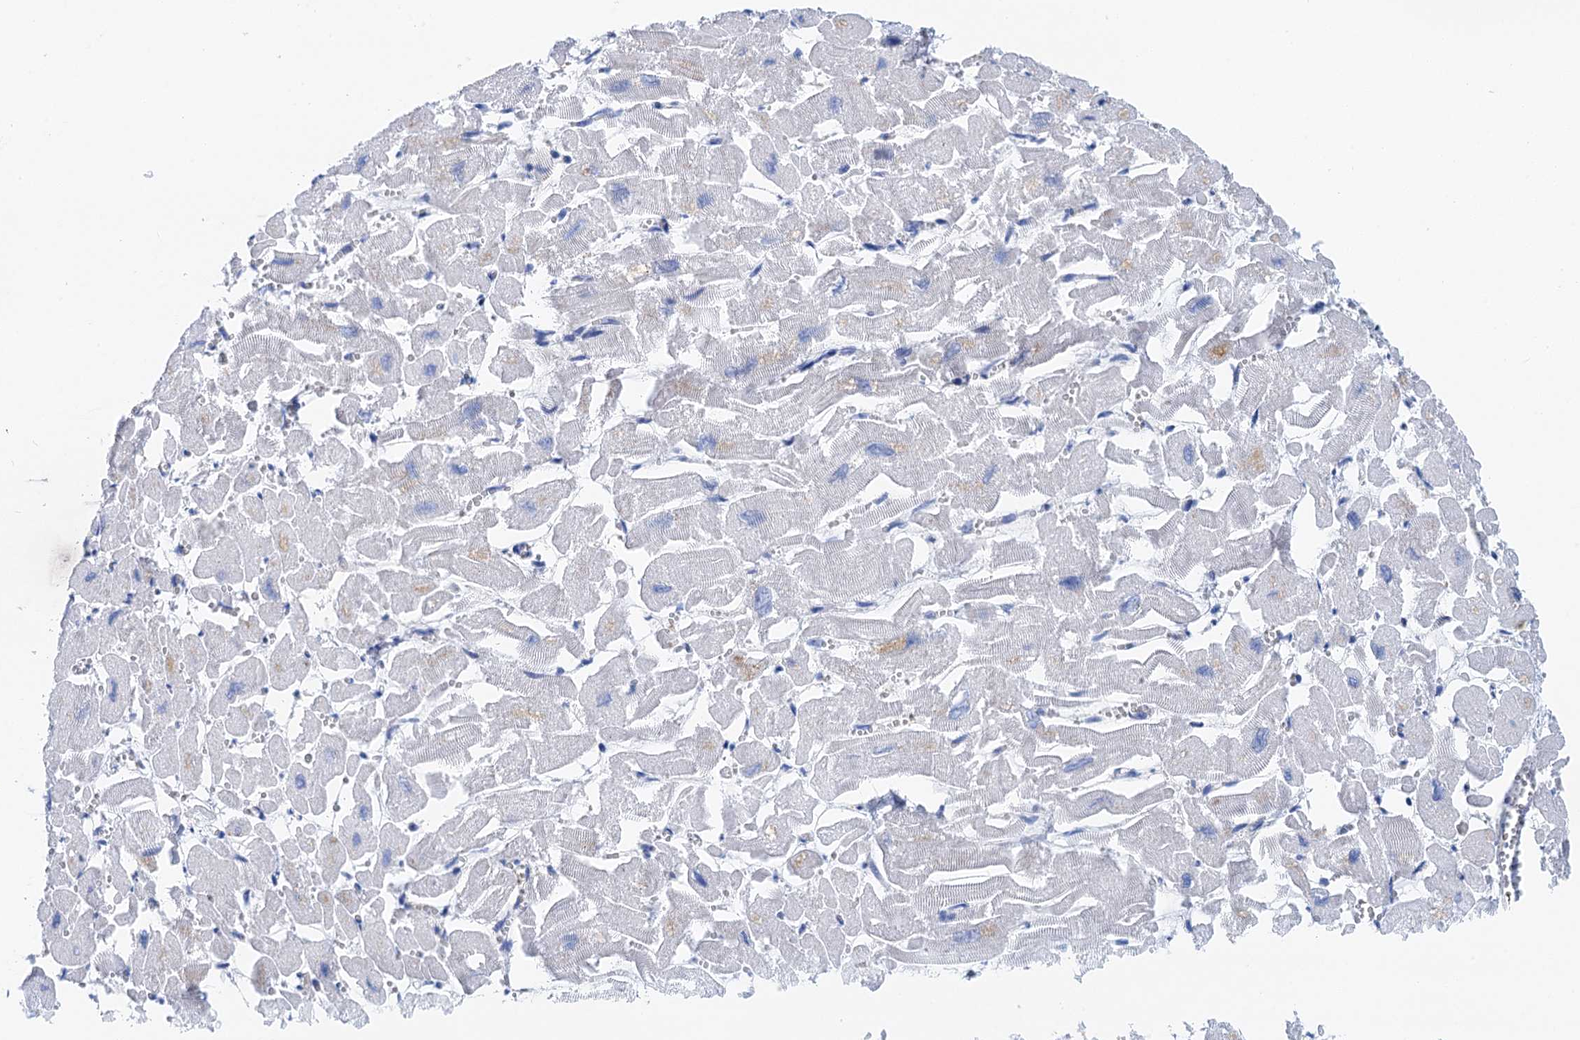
{"staining": {"intensity": "negative", "quantity": "none", "location": "none"}, "tissue": "heart muscle", "cell_type": "Cardiomyocytes", "image_type": "normal", "snomed": [{"axis": "morphology", "description": "Normal tissue, NOS"}, {"axis": "topography", "description": "Heart"}], "caption": "Photomicrograph shows no protein positivity in cardiomyocytes of unremarkable heart muscle.", "gene": "NLRP10", "patient": {"sex": "male", "age": 54}}